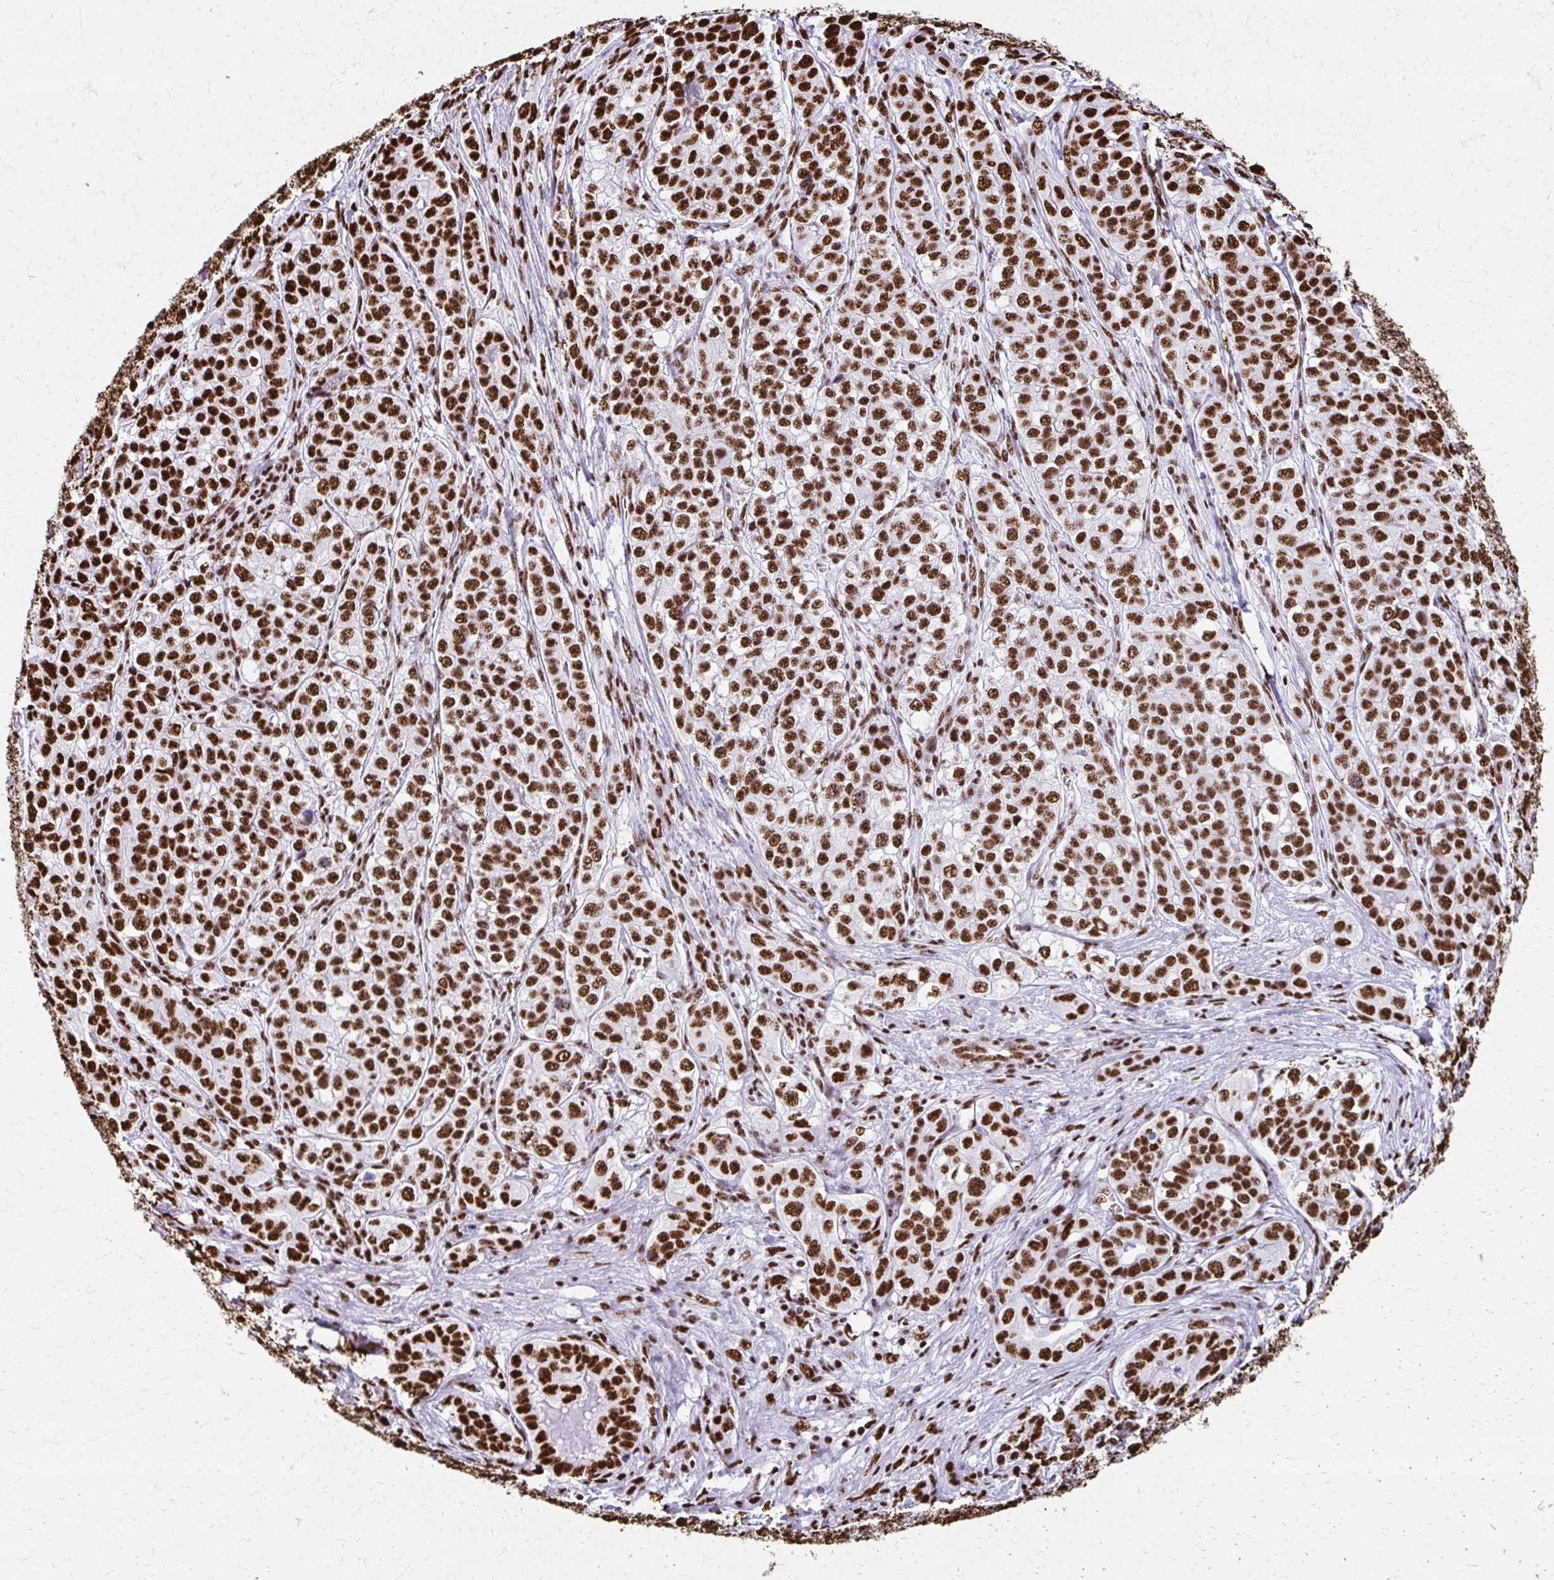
{"staining": {"intensity": "strong", "quantity": ">75%", "location": "nuclear"}, "tissue": "liver cancer", "cell_type": "Tumor cells", "image_type": "cancer", "snomed": [{"axis": "morphology", "description": "Cholangiocarcinoma"}, {"axis": "topography", "description": "Liver"}], "caption": "This photomicrograph displays IHC staining of human cholangiocarcinoma (liver), with high strong nuclear staining in about >75% of tumor cells.", "gene": "NONO", "patient": {"sex": "male", "age": 56}}